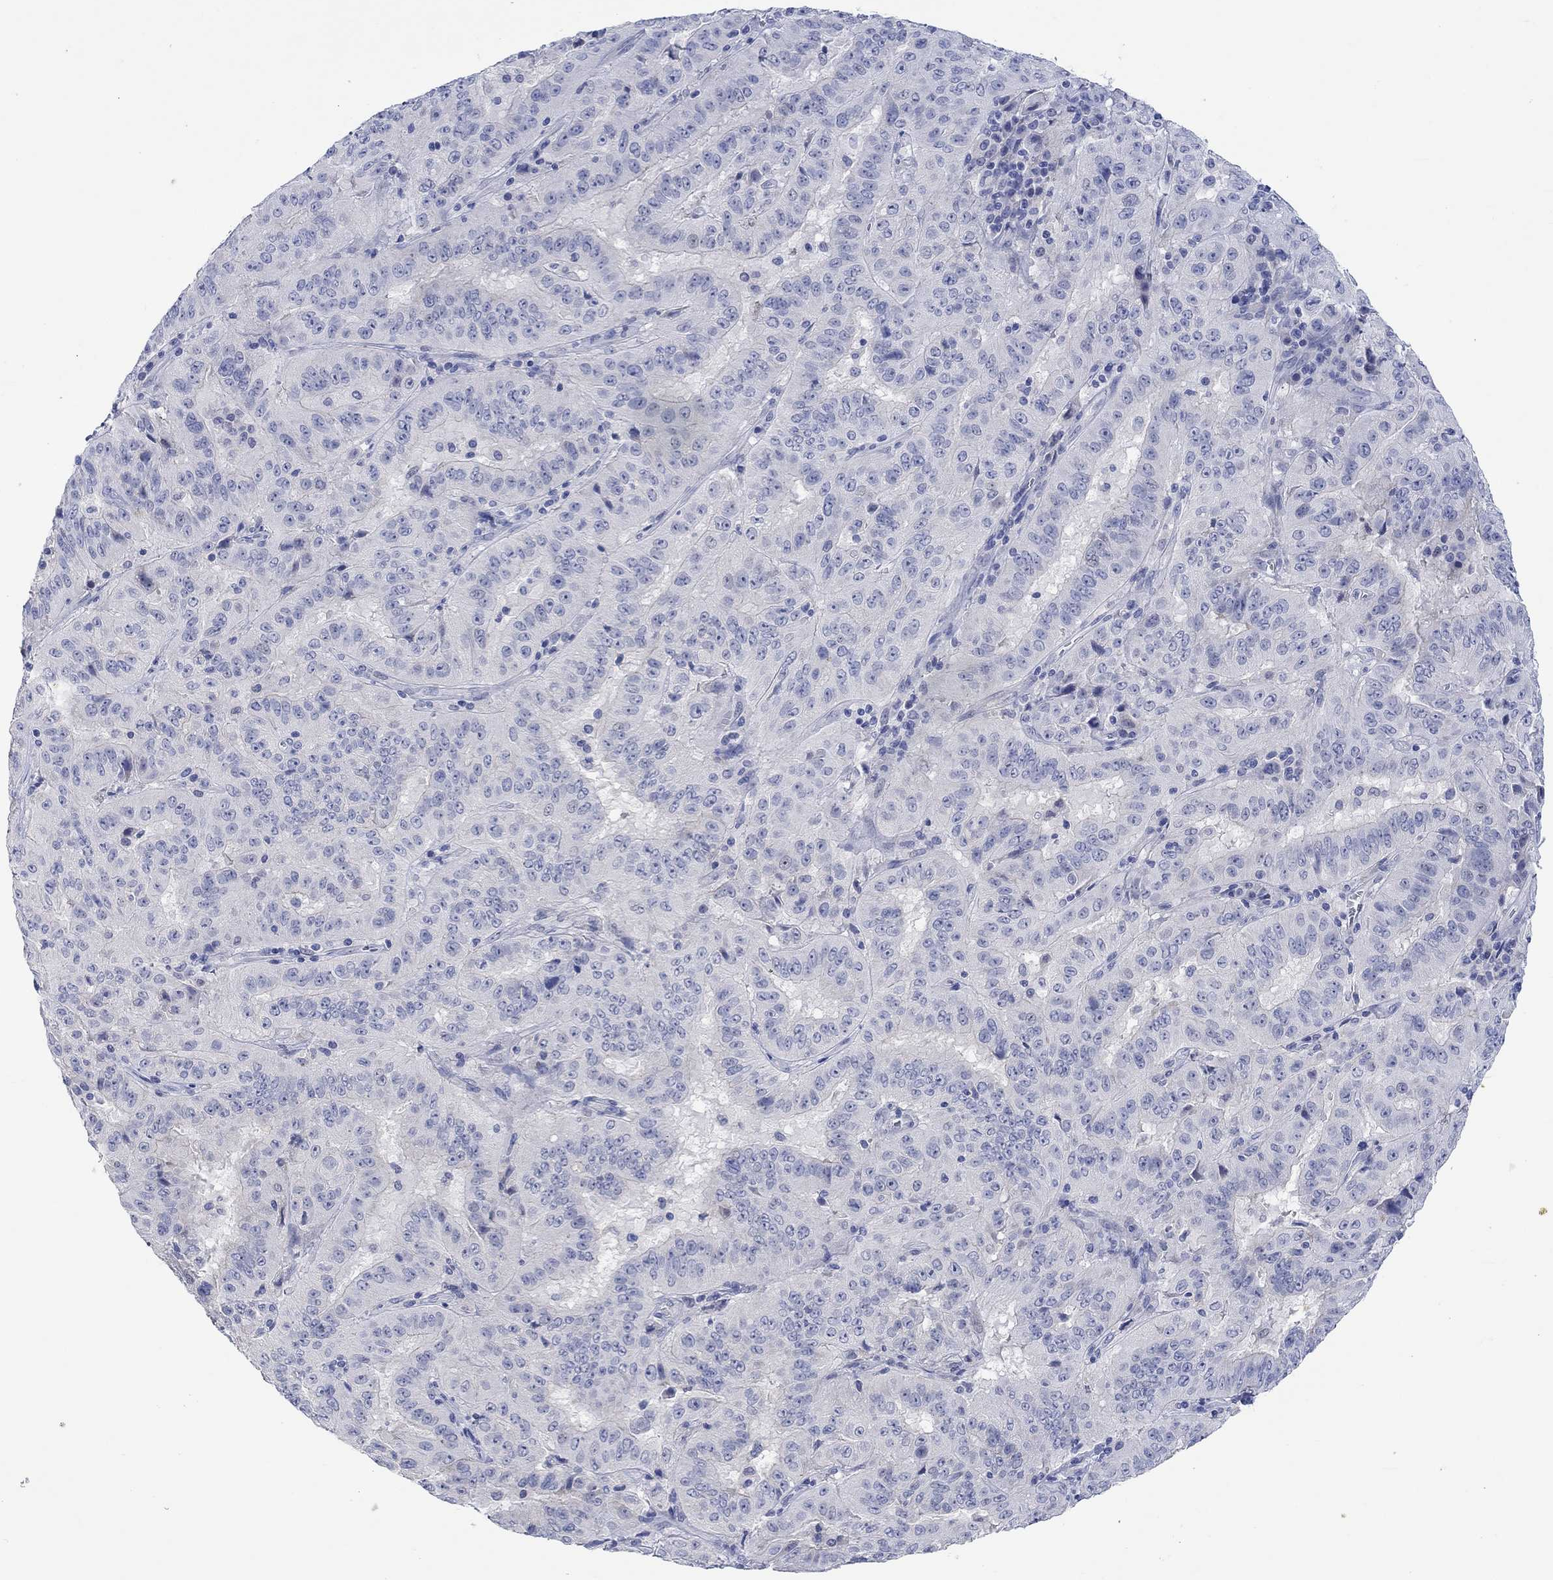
{"staining": {"intensity": "negative", "quantity": "none", "location": "none"}, "tissue": "pancreatic cancer", "cell_type": "Tumor cells", "image_type": "cancer", "snomed": [{"axis": "morphology", "description": "Adenocarcinoma, NOS"}, {"axis": "topography", "description": "Pancreas"}], "caption": "Human pancreatic cancer stained for a protein using immunohistochemistry displays no expression in tumor cells.", "gene": "DLK1", "patient": {"sex": "male", "age": 63}}